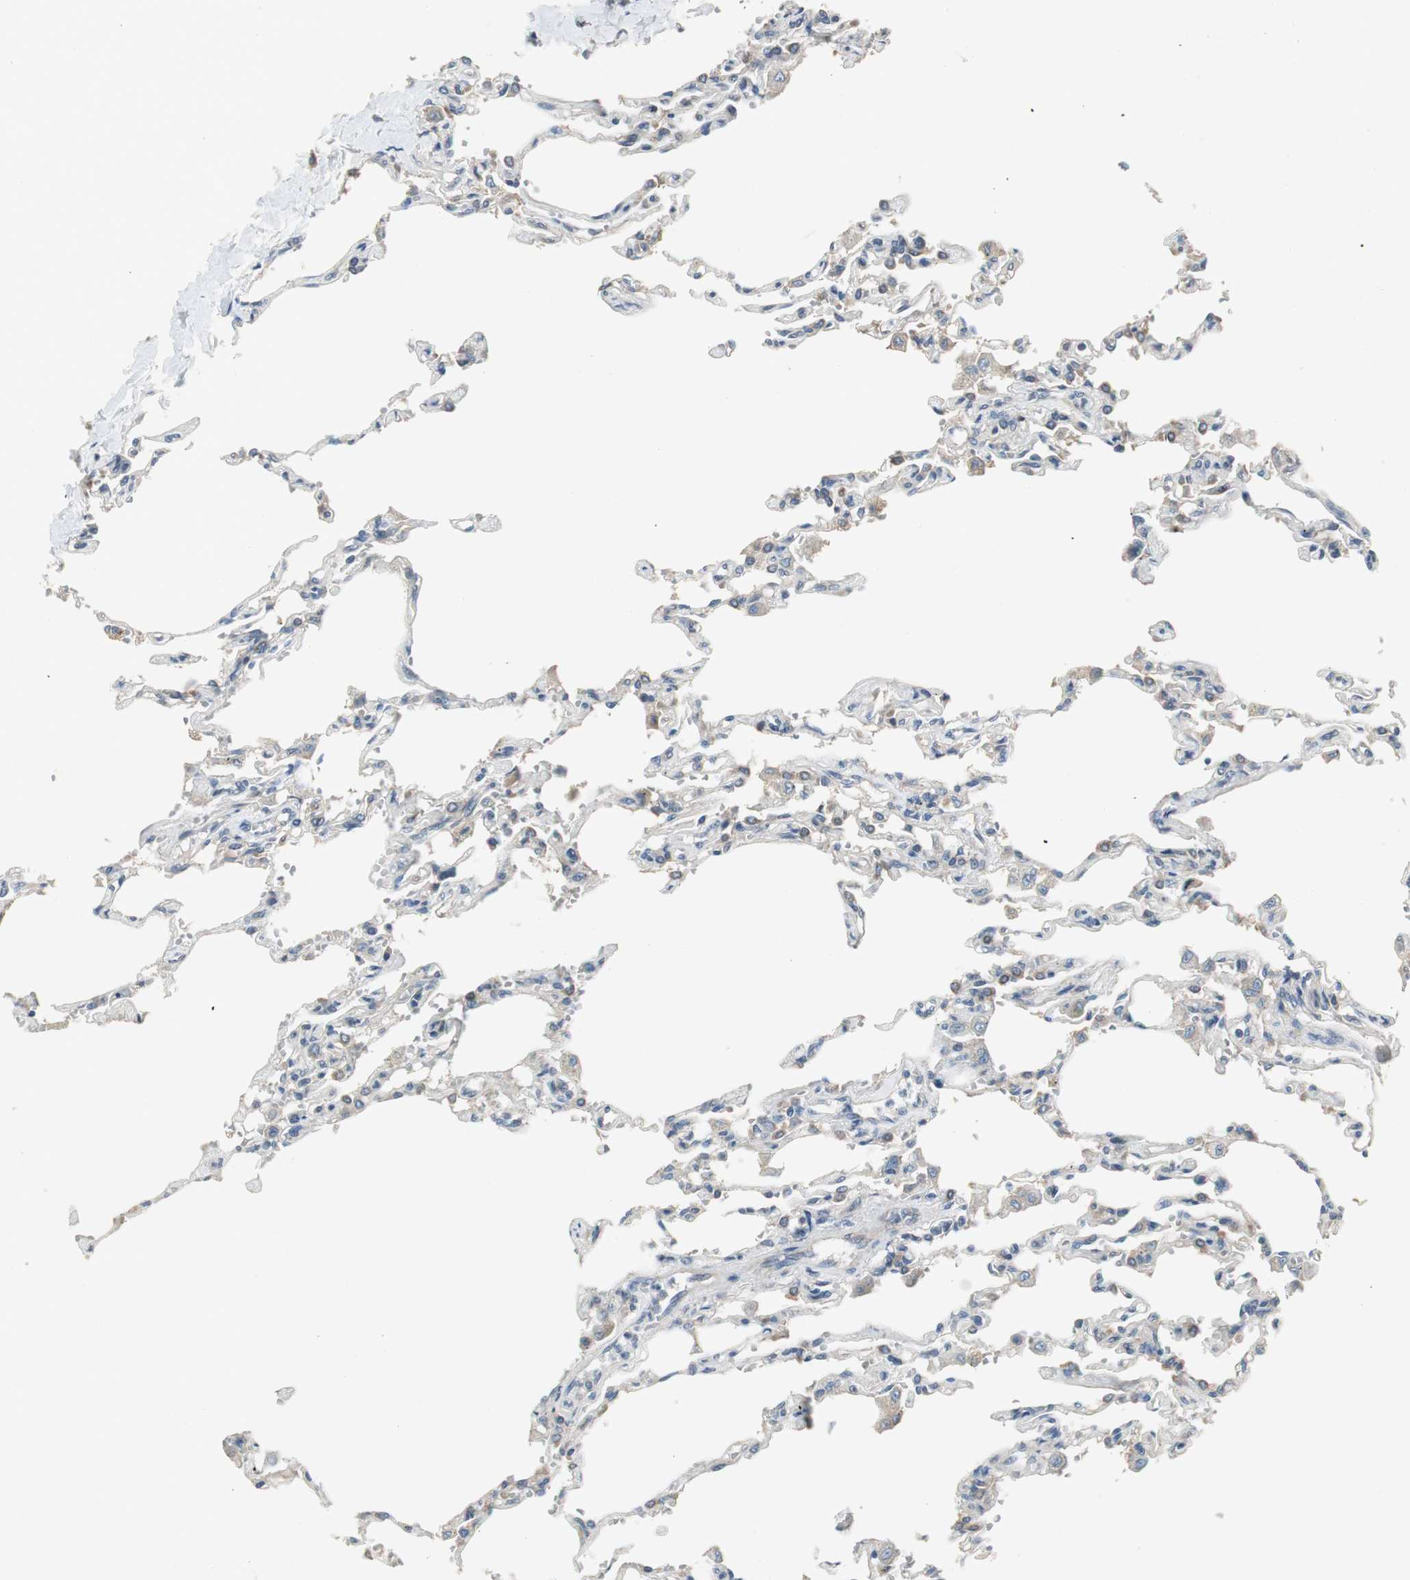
{"staining": {"intensity": "weak", "quantity": "25%-75%", "location": "cytoplasmic/membranous"}, "tissue": "lung", "cell_type": "Alveolar cells", "image_type": "normal", "snomed": [{"axis": "morphology", "description": "Normal tissue, NOS"}, {"axis": "topography", "description": "Lung"}], "caption": "About 25%-75% of alveolar cells in normal lung show weak cytoplasmic/membranous protein expression as visualized by brown immunohistochemical staining.", "gene": "PRKAA1", "patient": {"sex": "male", "age": 21}}